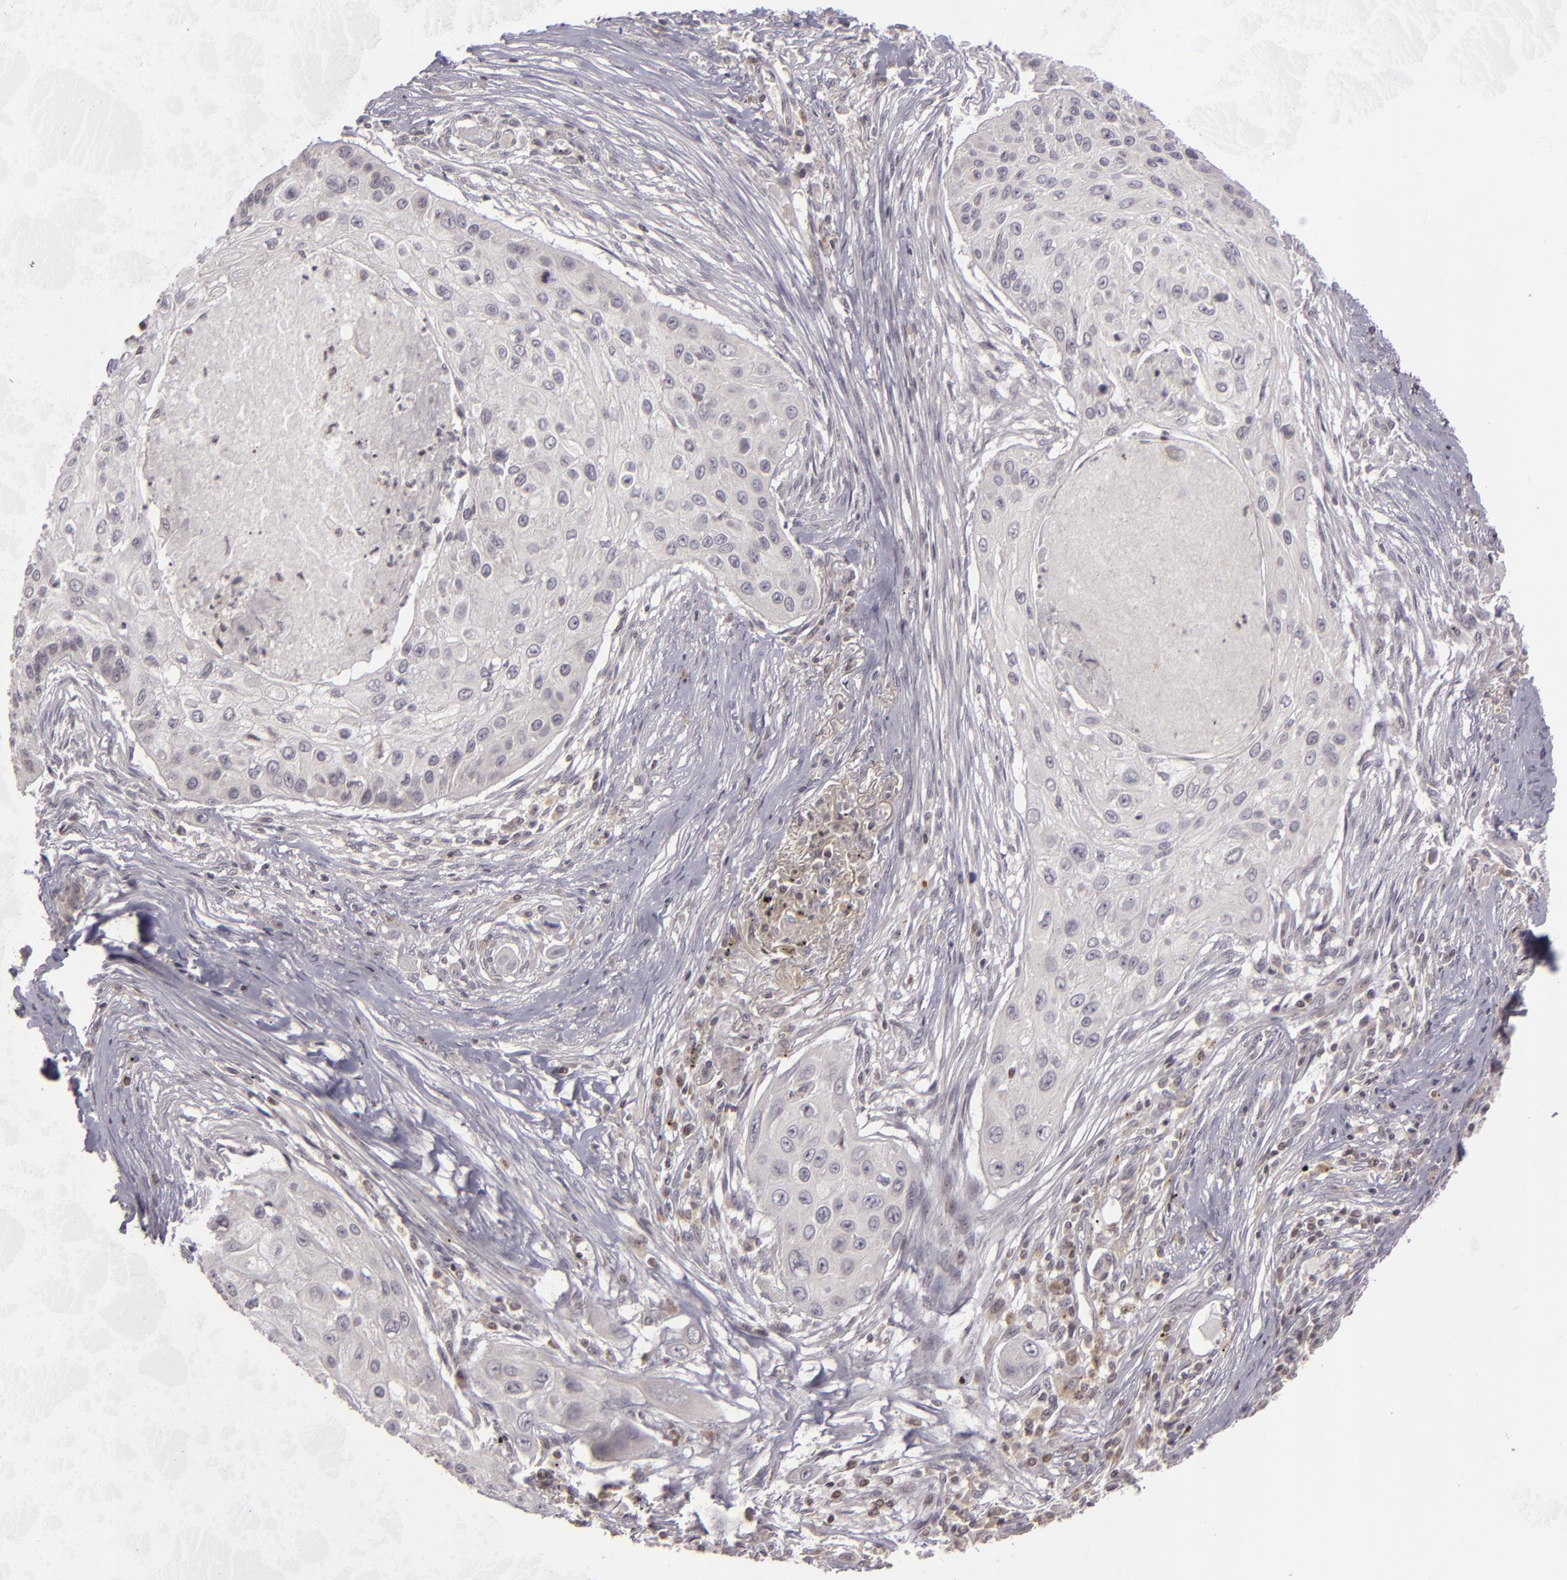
{"staining": {"intensity": "negative", "quantity": "none", "location": "none"}, "tissue": "lung cancer", "cell_type": "Tumor cells", "image_type": "cancer", "snomed": [{"axis": "morphology", "description": "Squamous cell carcinoma, NOS"}, {"axis": "topography", "description": "Lung"}], "caption": "An image of human lung squamous cell carcinoma is negative for staining in tumor cells.", "gene": "AKAP6", "patient": {"sex": "male", "age": 71}}